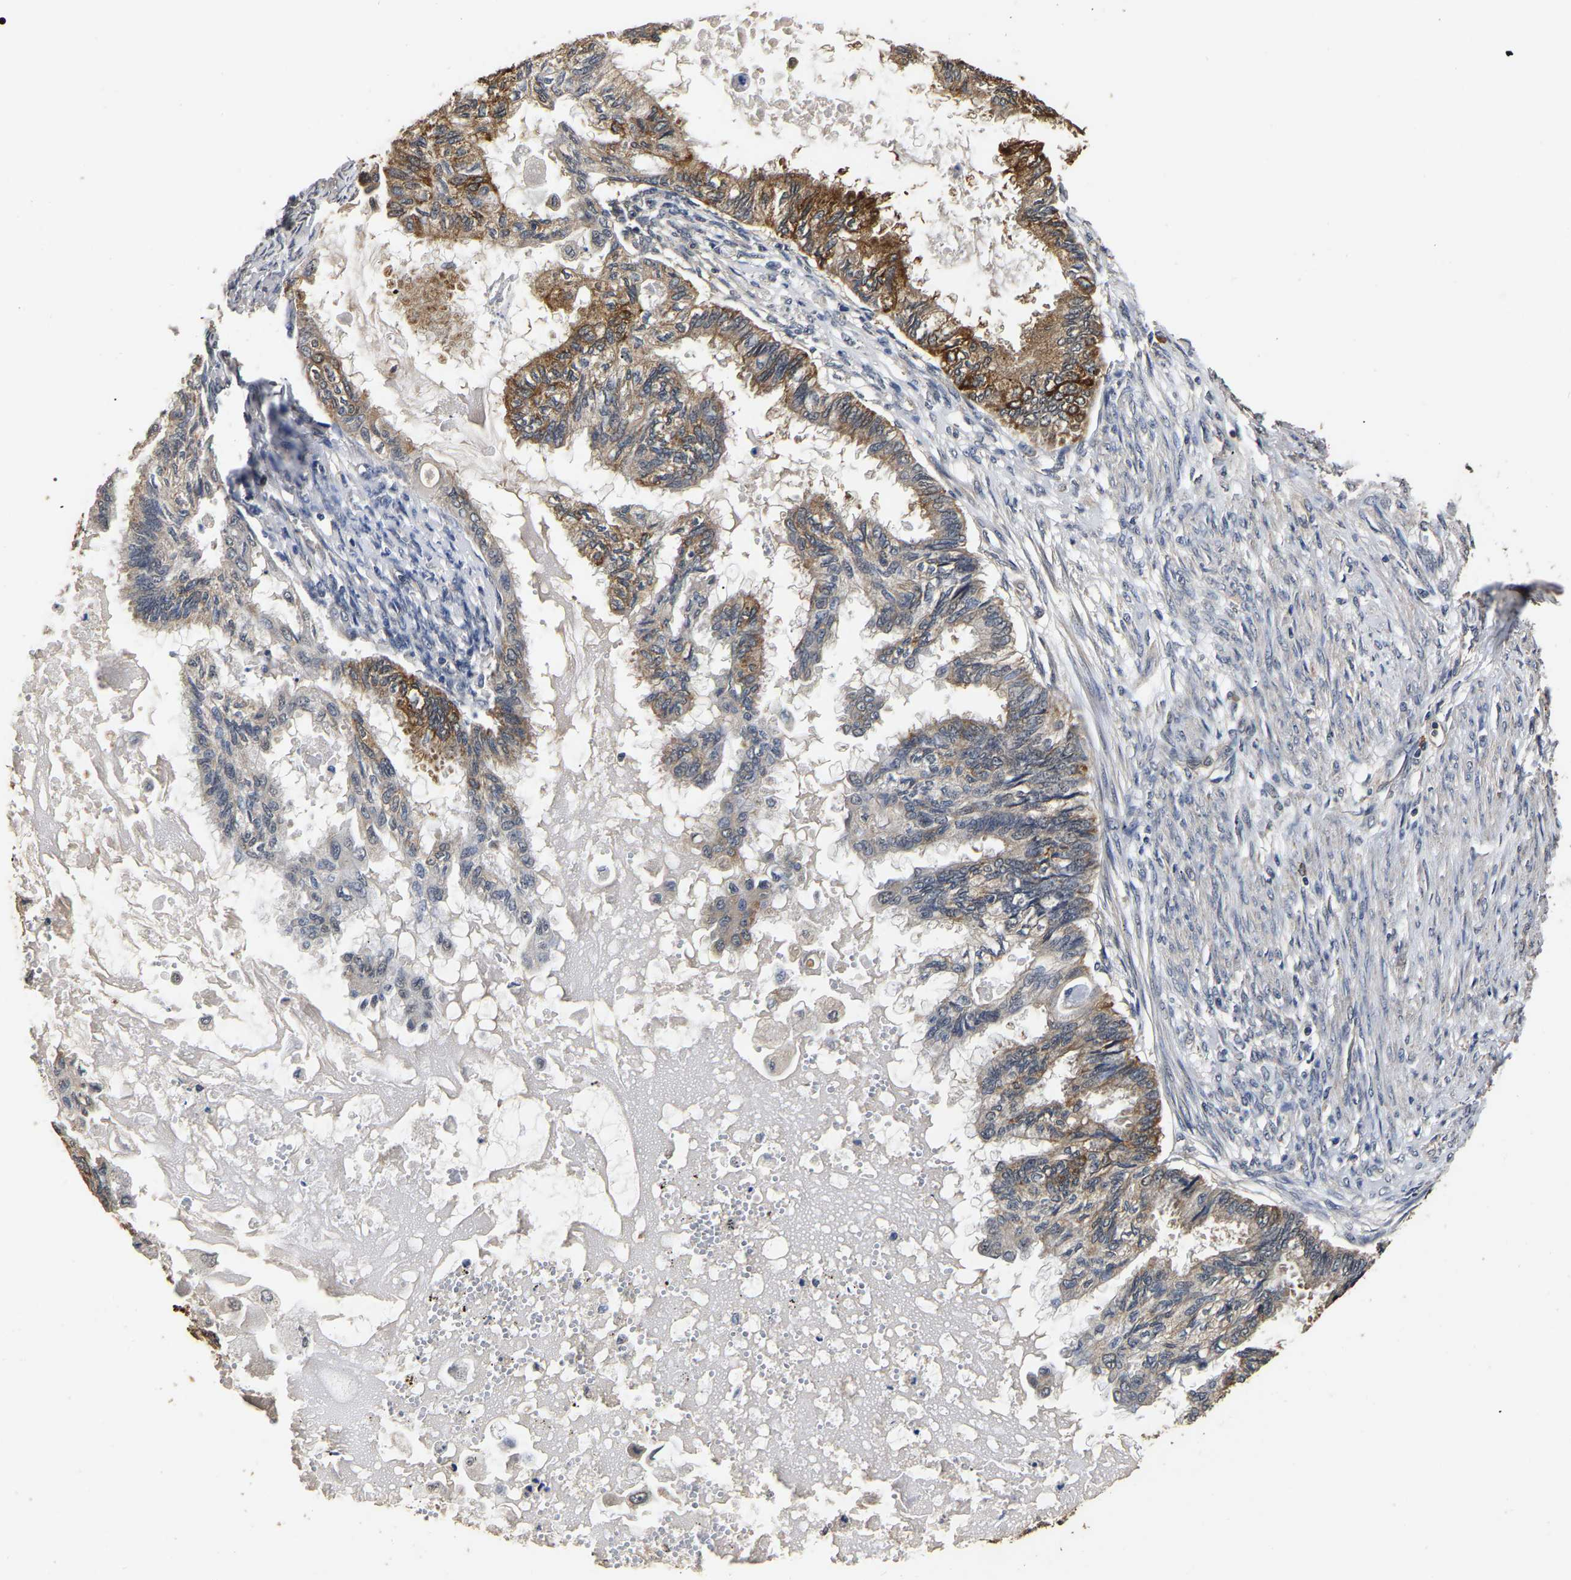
{"staining": {"intensity": "moderate", "quantity": ">75%", "location": "cytoplasmic/membranous"}, "tissue": "cervical cancer", "cell_type": "Tumor cells", "image_type": "cancer", "snomed": [{"axis": "morphology", "description": "Normal tissue, NOS"}, {"axis": "morphology", "description": "Adenocarcinoma, NOS"}, {"axis": "topography", "description": "Cervix"}, {"axis": "topography", "description": "Endometrium"}], "caption": "A high-resolution photomicrograph shows immunohistochemistry (IHC) staining of adenocarcinoma (cervical), which shows moderate cytoplasmic/membranous positivity in approximately >75% of tumor cells. (DAB IHC with brightfield microscopy, high magnification).", "gene": "STK32C", "patient": {"sex": "female", "age": 86}}